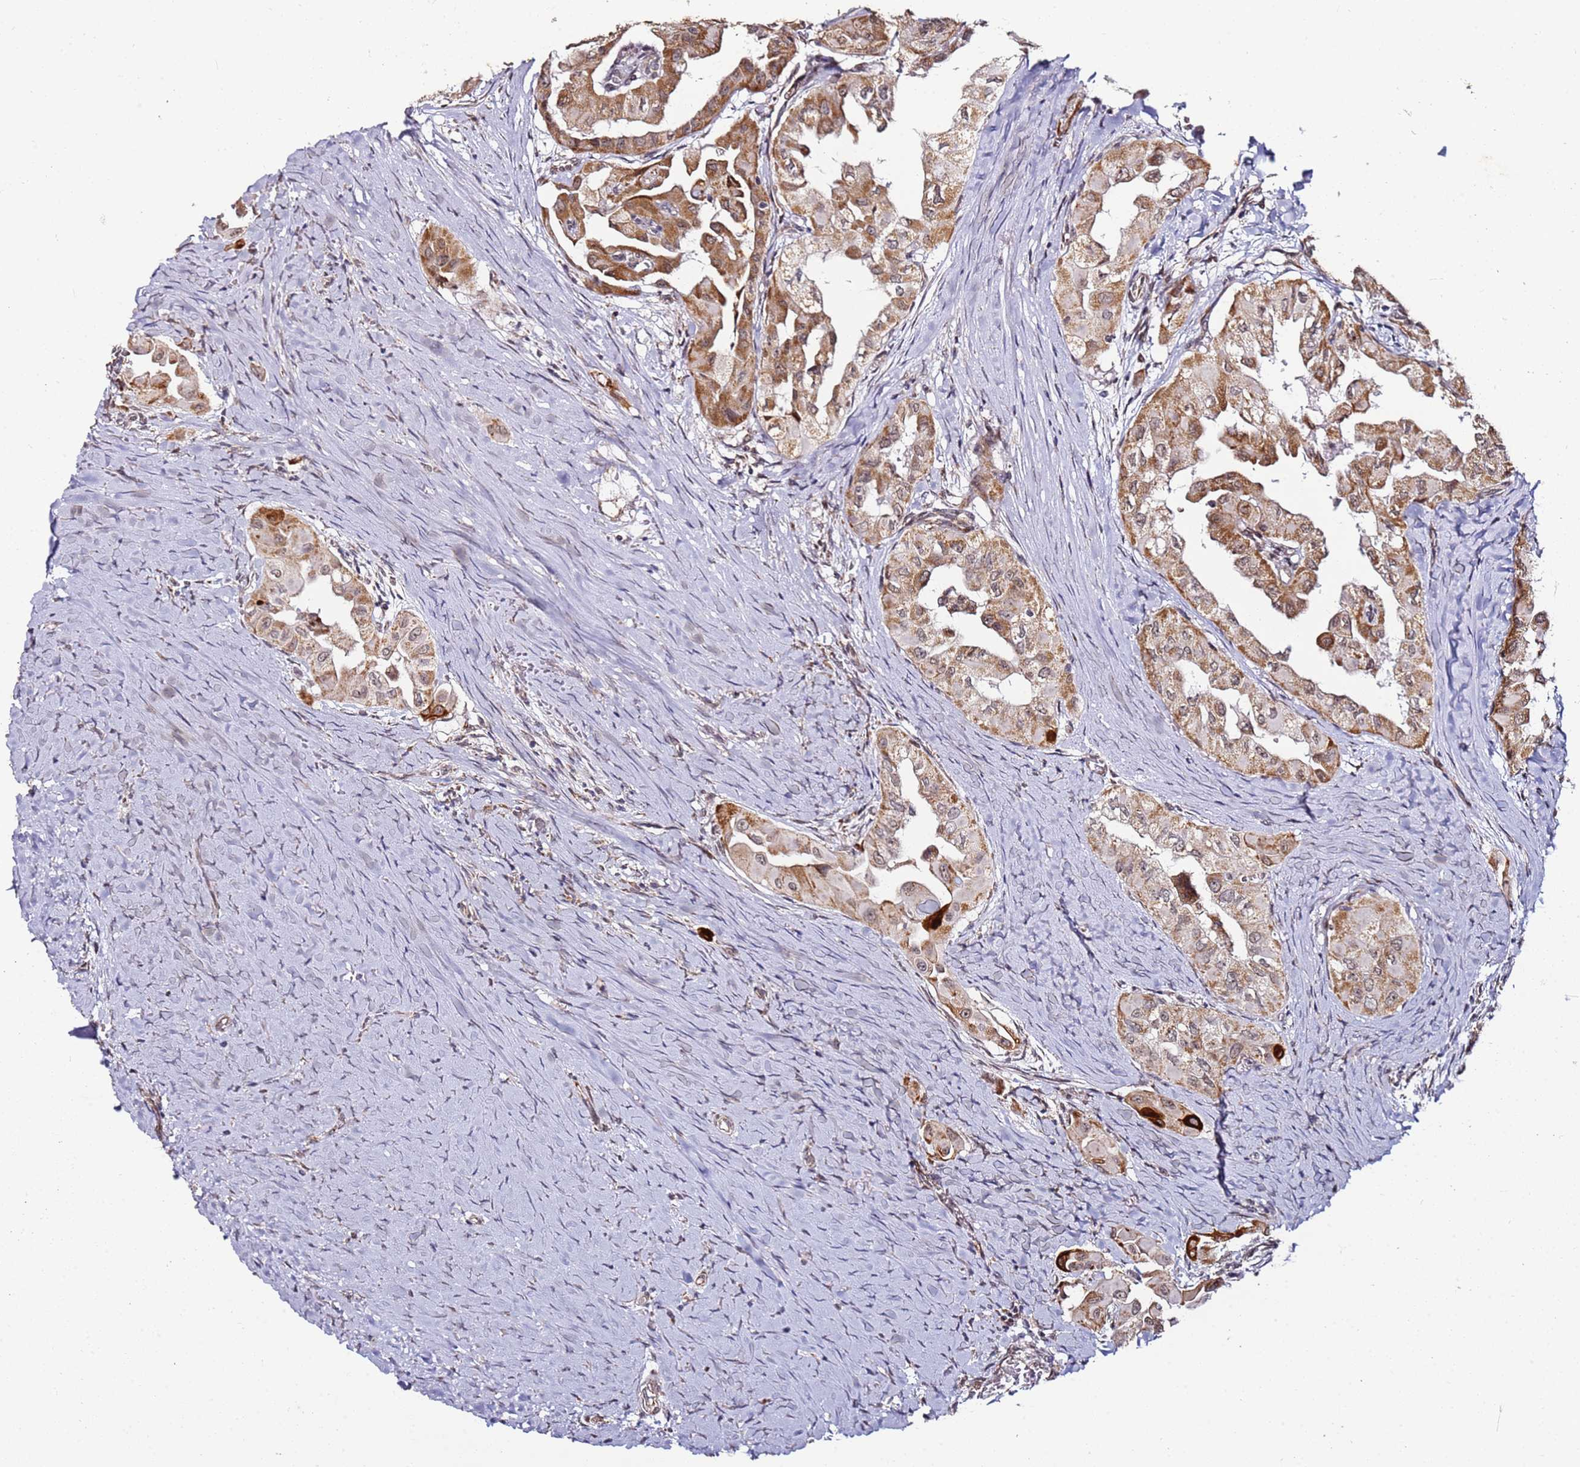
{"staining": {"intensity": "moderate", "quantity": ">75%", "location": "cytoplasmic/membranous,nuclear"}, "tissue": "thyroid cancer", "cell_type": "Tumor cells", "image_type": "cancer", "snomed": [{"axis": "morphology", "description": "Papillary adenocarcinoma, NOS"}, {"axis": "topography", "description": "Thyroid gland"}], "caption": "Thyroid cancer tissue demonstrates moderate cytoplasmic/membranous and nuclear expression in approximately >75% of tumor cells, visualized by immunohistochemistry. The staining was performed using DAB (3,3'-diaminobenzidine) to visualize the protein expression in brown, while the nuclei were stained in blue with hematoxylin (Magnification: 20x).", "gene": "TP53AIP1", "patient": {"sex": "female", "age": 59}}